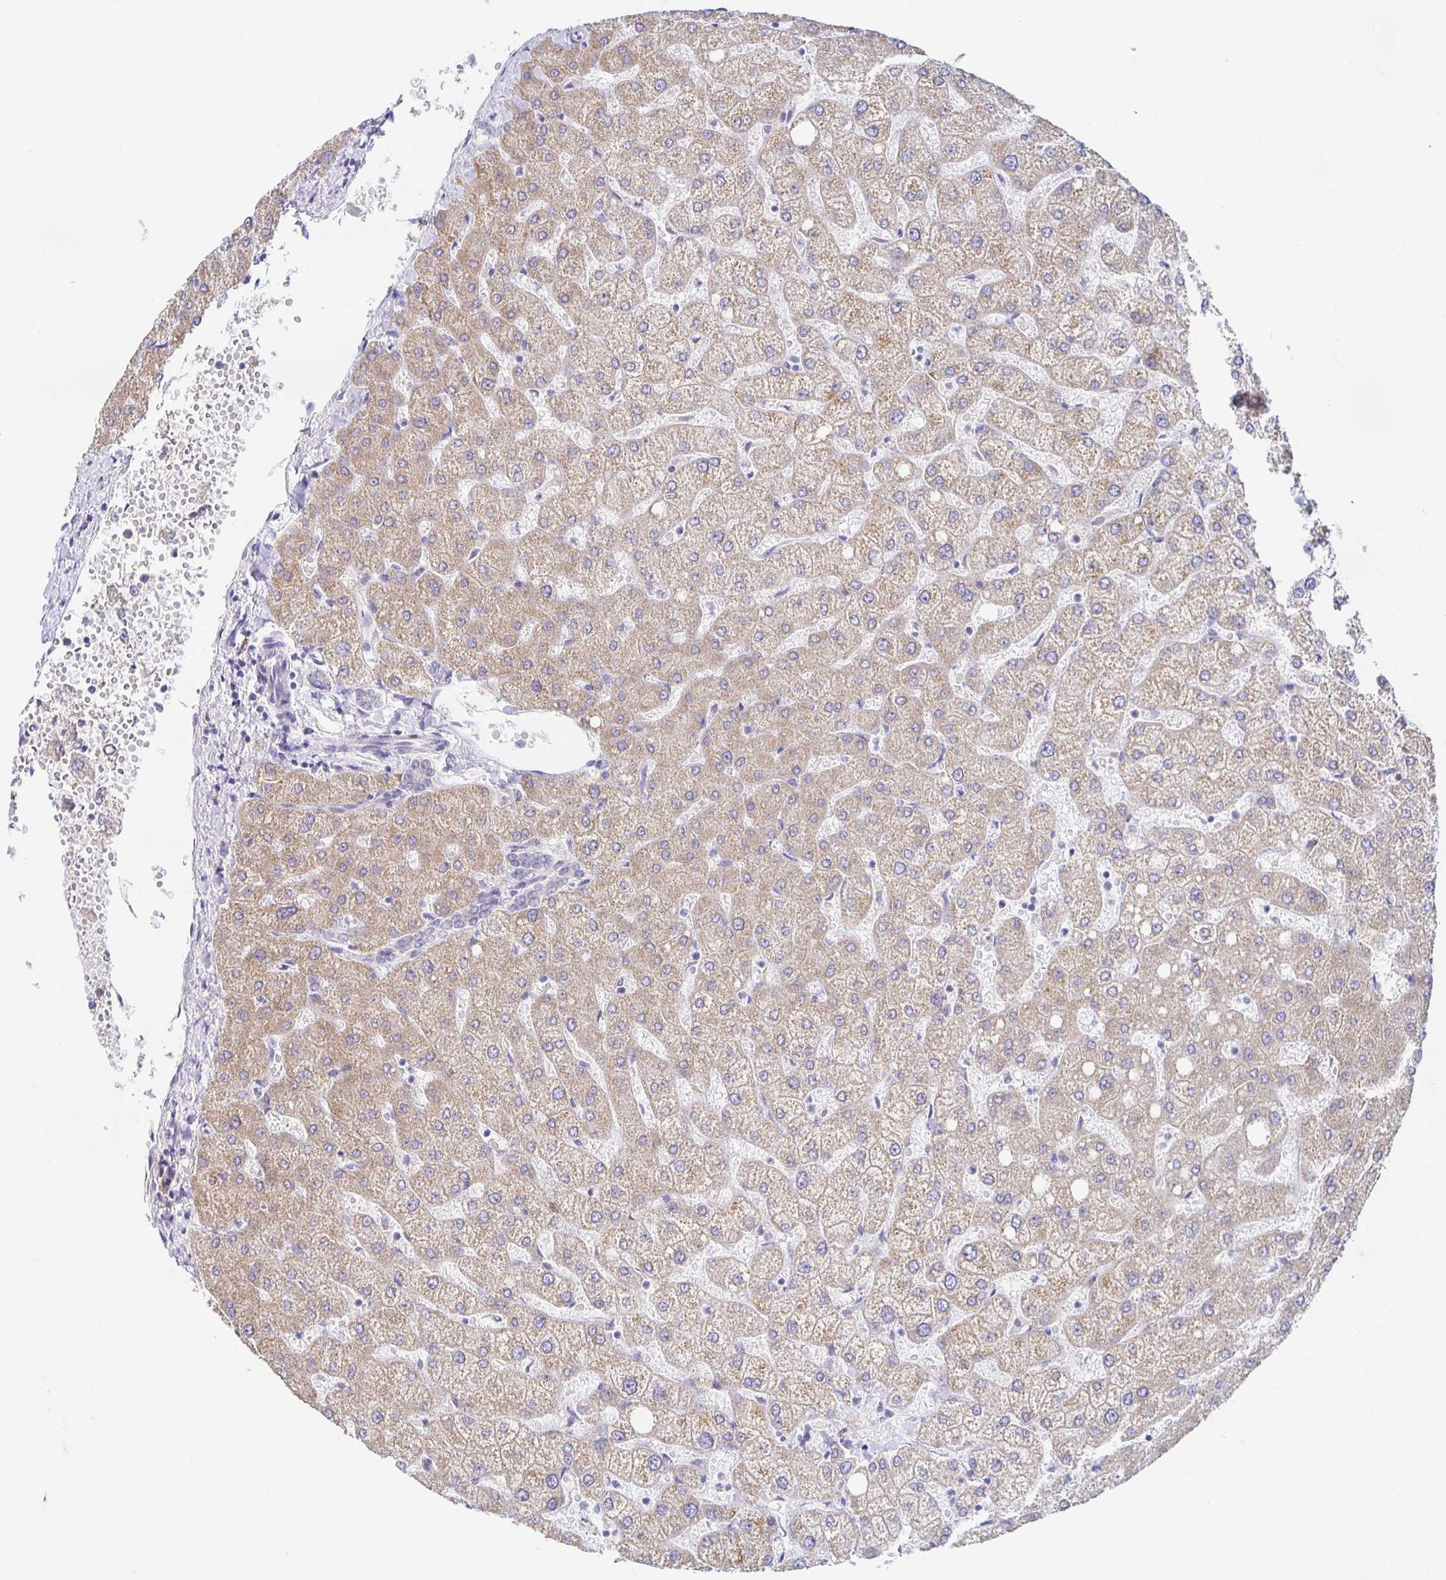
{"staining": {"intensity": "negative", "quantity": "none", "location": "none"}, "tissue": "liver", "cell_type": "Cholangiocytes", "image_type": "normal", "snomed": [{"axis": "morphology", "description": "Normal tissue, NOS"}, {"axis": "topography", "description": "Liver"}], "caption": "Micrograph shows no significant protein positivity in cholangiocytes of unremarkable liver.", "gene": "BAD", "patient": {"sex": "female", "age": 54}}